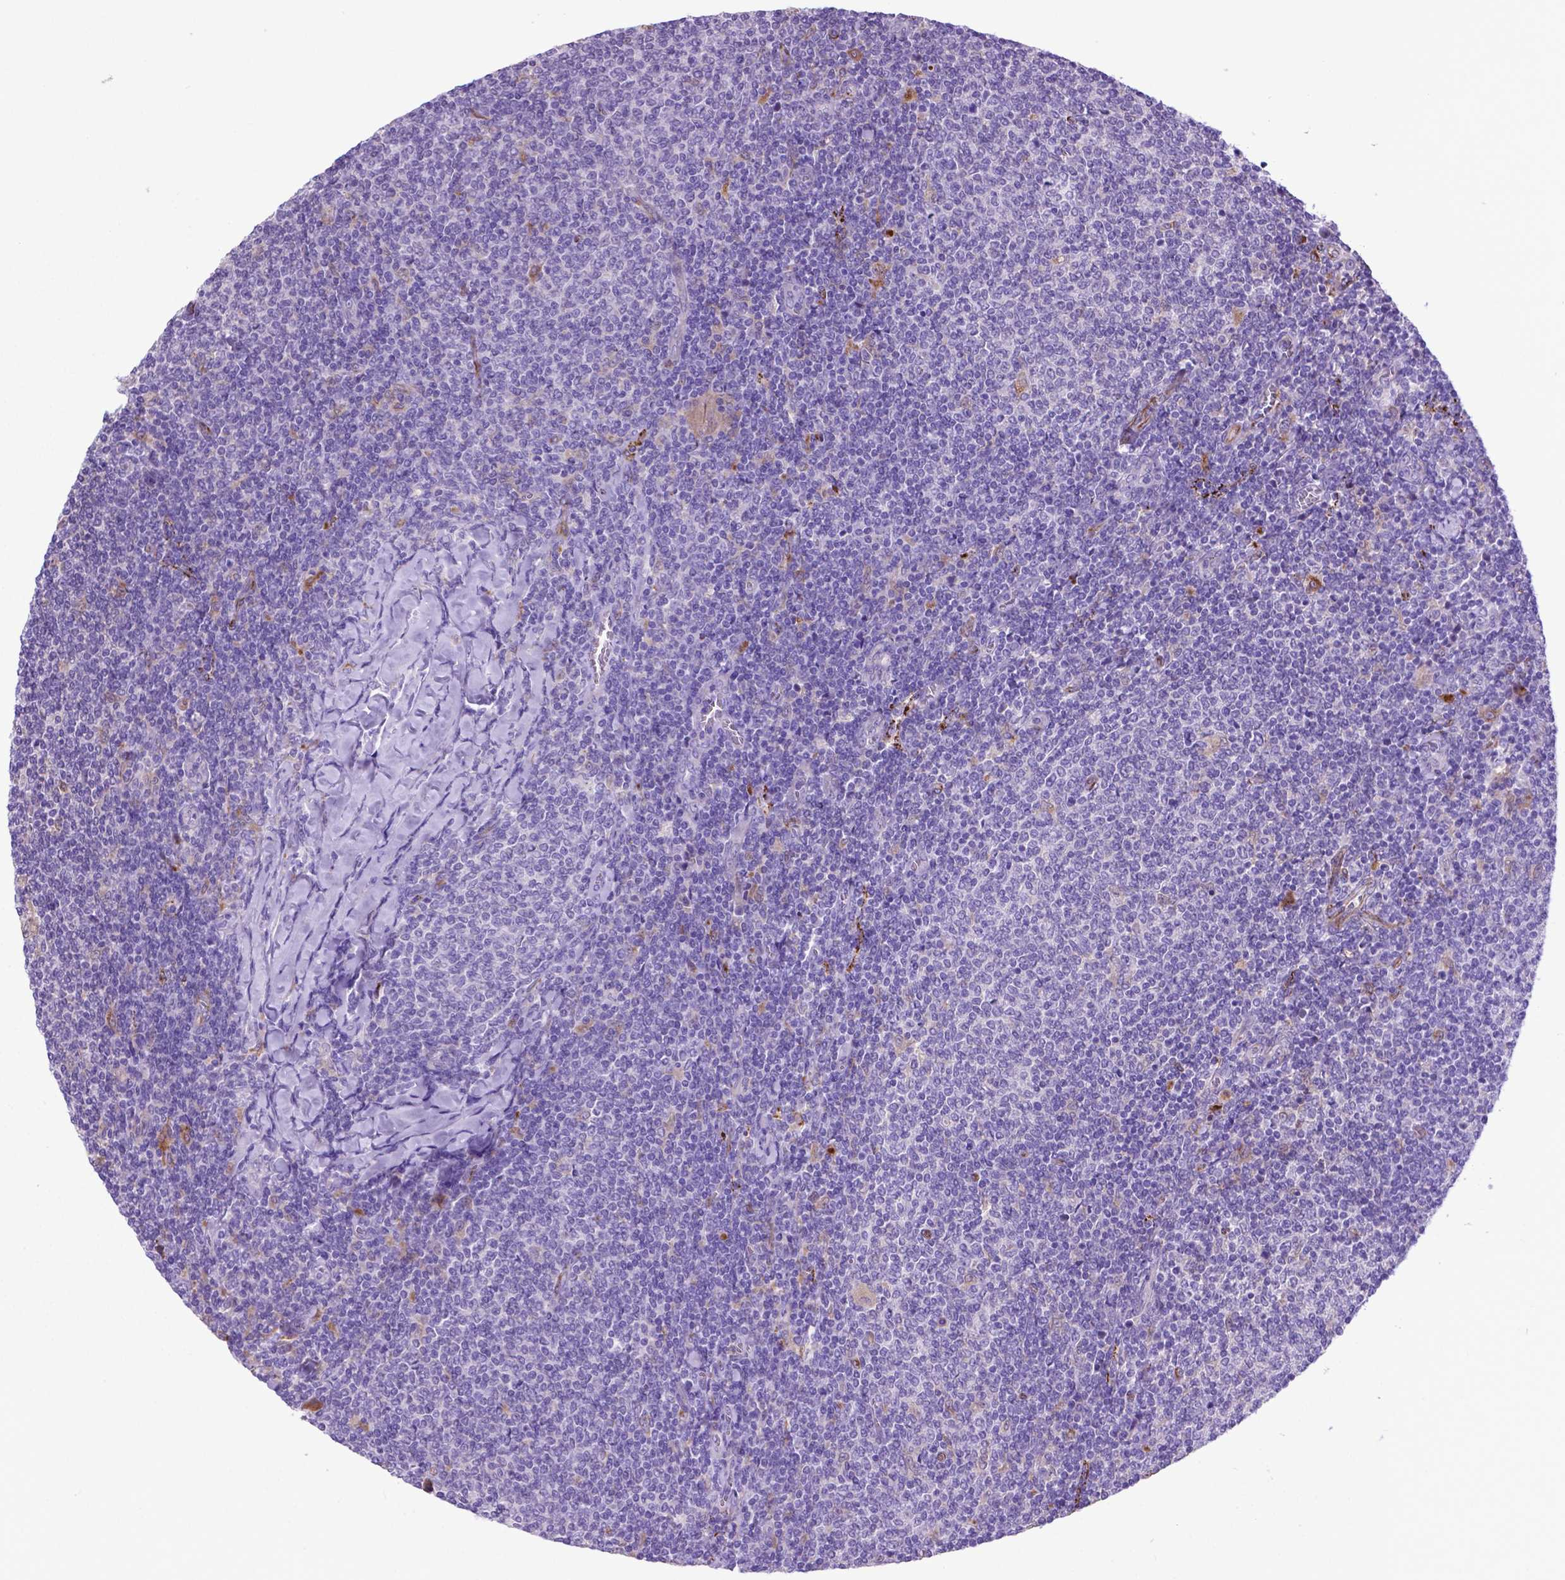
{"staining": {"intensity": "negative", "quantity": "none", "location": "none"}, "tissue": "lymphoma", "cell_type": "Tumor cells", "image_type": "cancer", "snomed": [{"axis": "morphology", "description": "Malignant lymphoma, non-Hodgkin's type, Low grade"}, {"axis": "topography", "description": "Lymph node"}], "caption": "Human low-grade malignant lymphoma, non-Hodgkin's type stained for a protein using IHC shows no staining in tumor cells.", "gene": "LZTR1", "patient": {"sex": "male", "age": 52}}